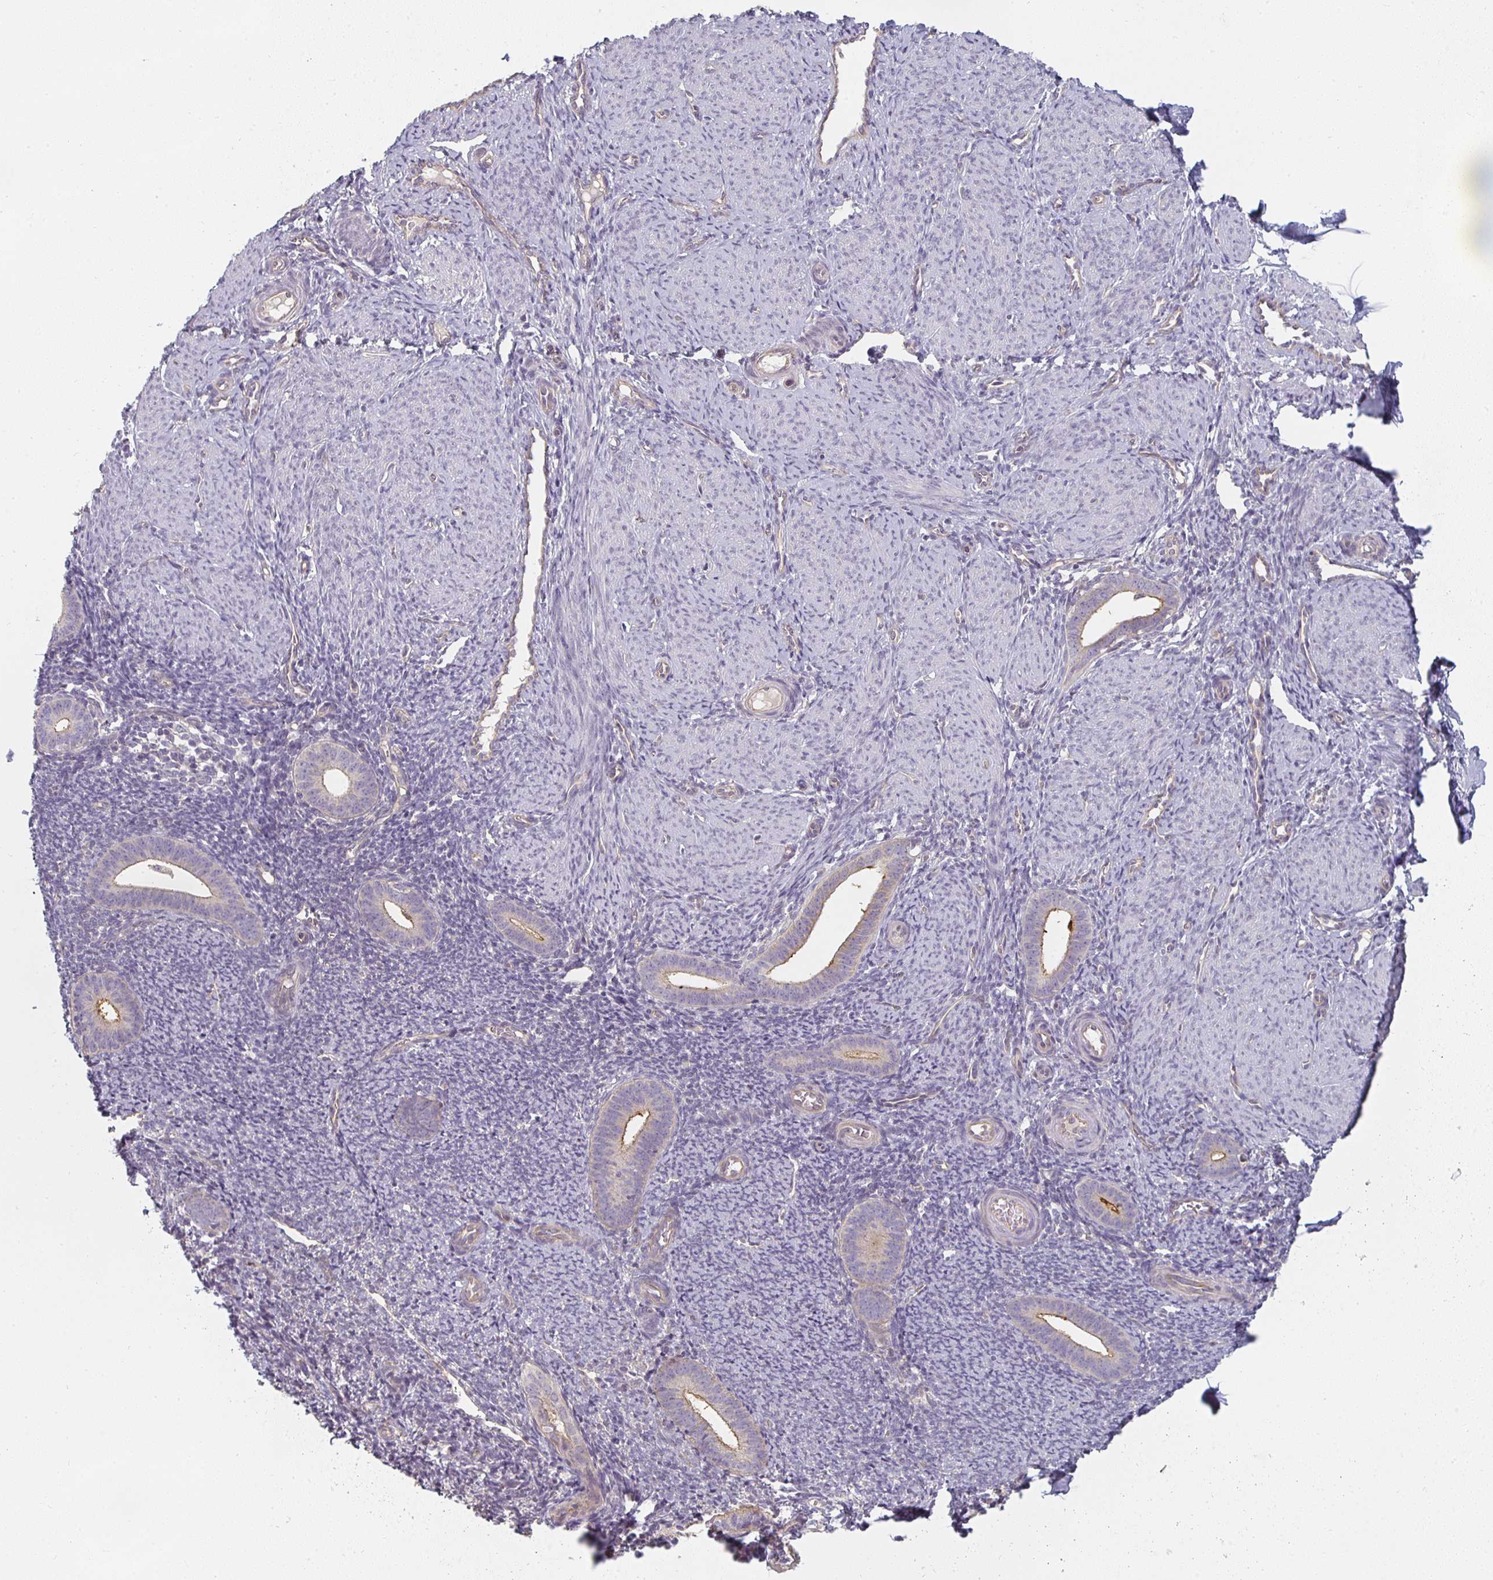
{"staining": {"intensity": "negative", "quantity": "none", "location": "none"}, "tissue": "endometrium", "cell_type": "Cells in endometrial stroma", "image_type": "normal", "snomed": [{"axis": "morphology", "description": "Normal tissue, NOS"}, {"axis": "topography", "description": "Endometrium"}], "caption": "A high-resolution photomicrograph shows immunohistochemistry staining of normal endometrium, which exhibits no significant staining in cells in endometrial stroma.", "gene": "CTHRC1", "patient": {"sex": "female", "age": 39}}